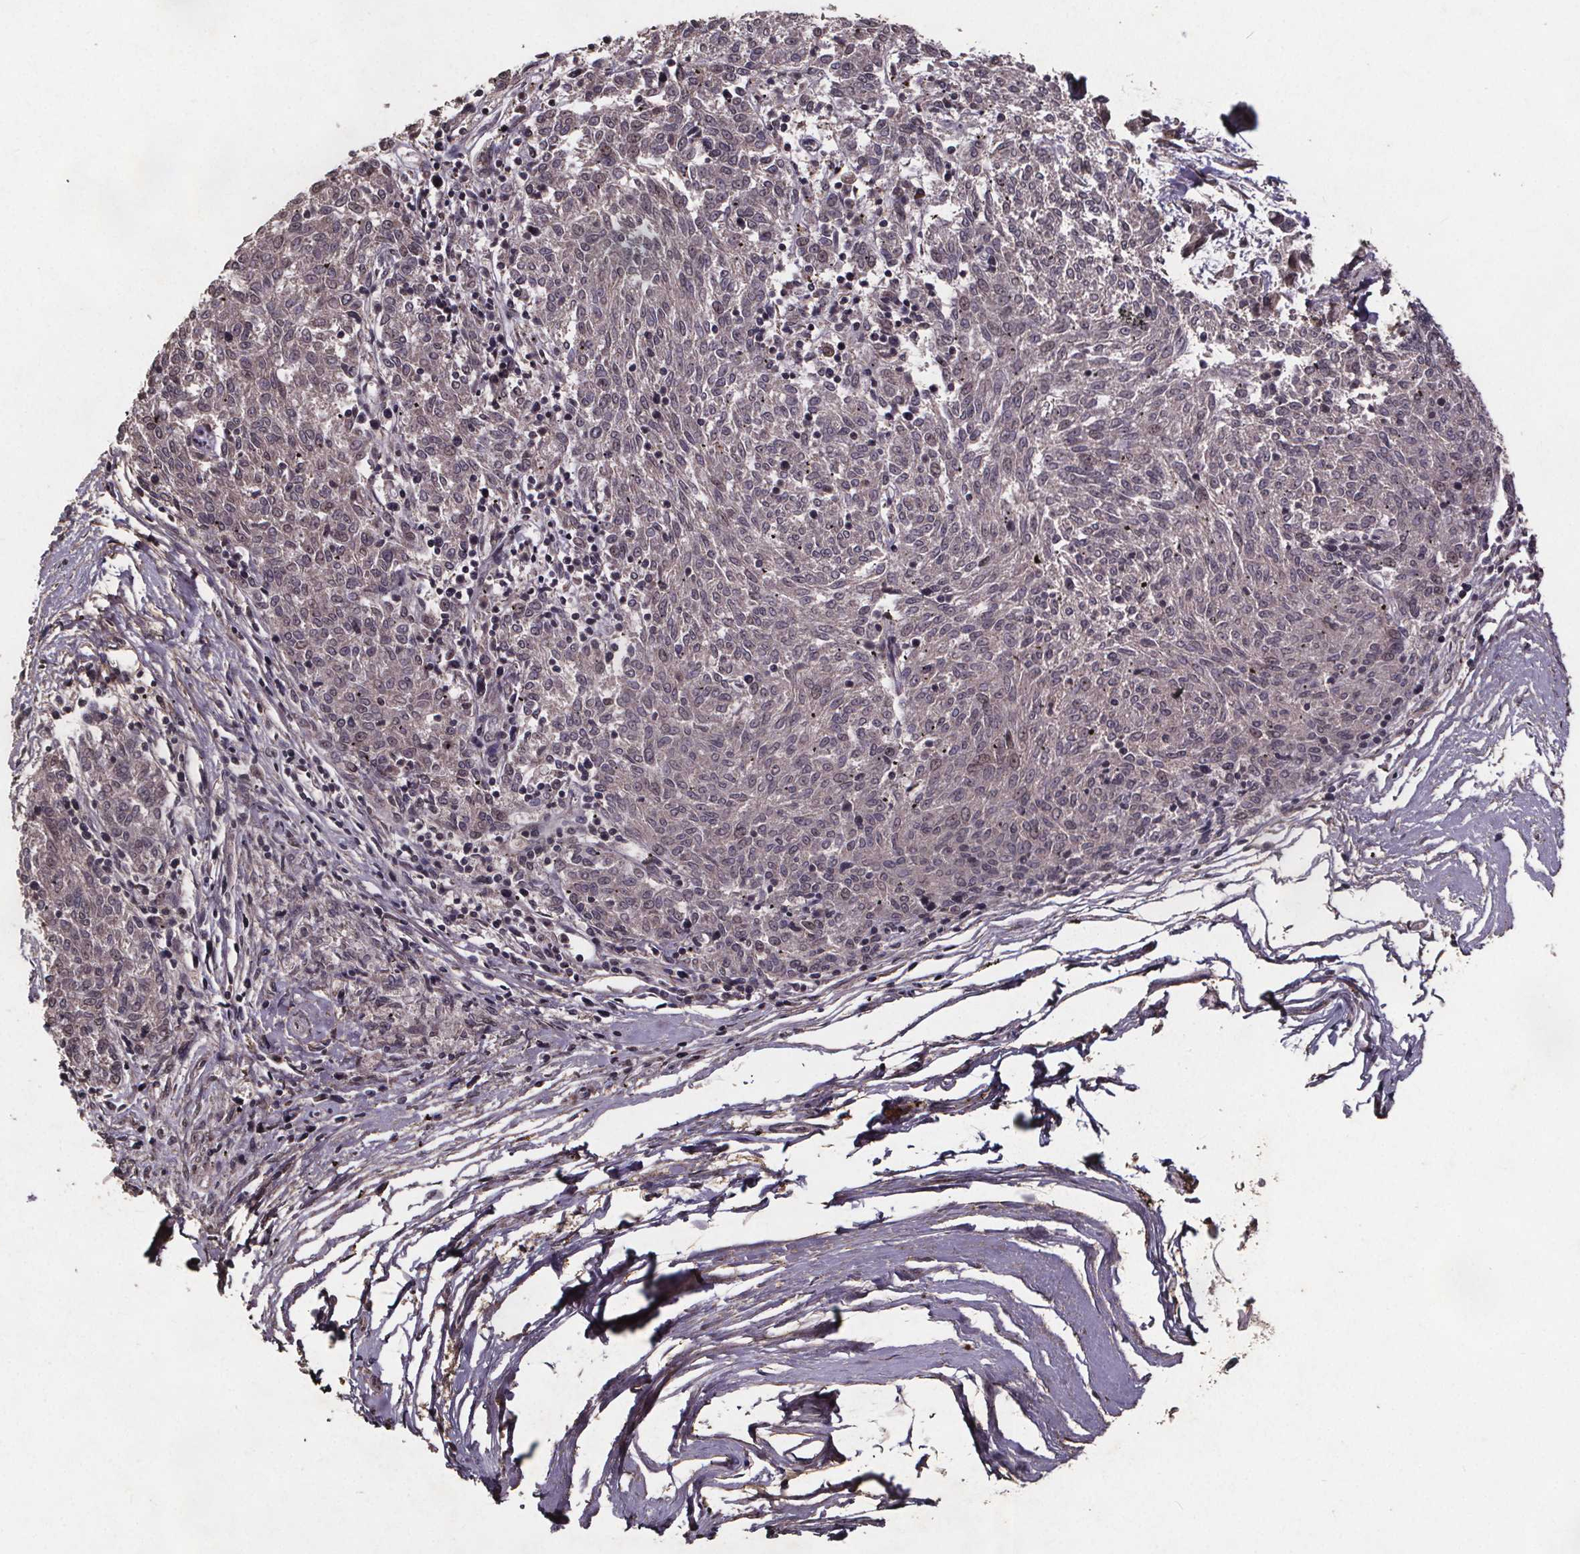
{"staining": {"intensity": "negative", "quantity": "none", "location": "none"}, "tissue": "melanoma", "cell_type": "Tumor cells", "image_type": "cancer", "snomed": [{"axis": "morphology", "description": "Malignant melanoma, NOS"}, {"axis": "topography", "description": "Skin"}], "caption": "DAB (3,3'-diaminobenzidine) immunohistochemical staining of human malignant melanoma reveals no significant staining in tumor cells. The staining was performed using DAB (3,3'-diaminobenzidine) to visualize the protein expression in brown, while the nuclei were stained in blue with hematoxylin (Magnification: 20x).", "gene": "GPX3", "patient": {"sex": "female", "age": 72}}